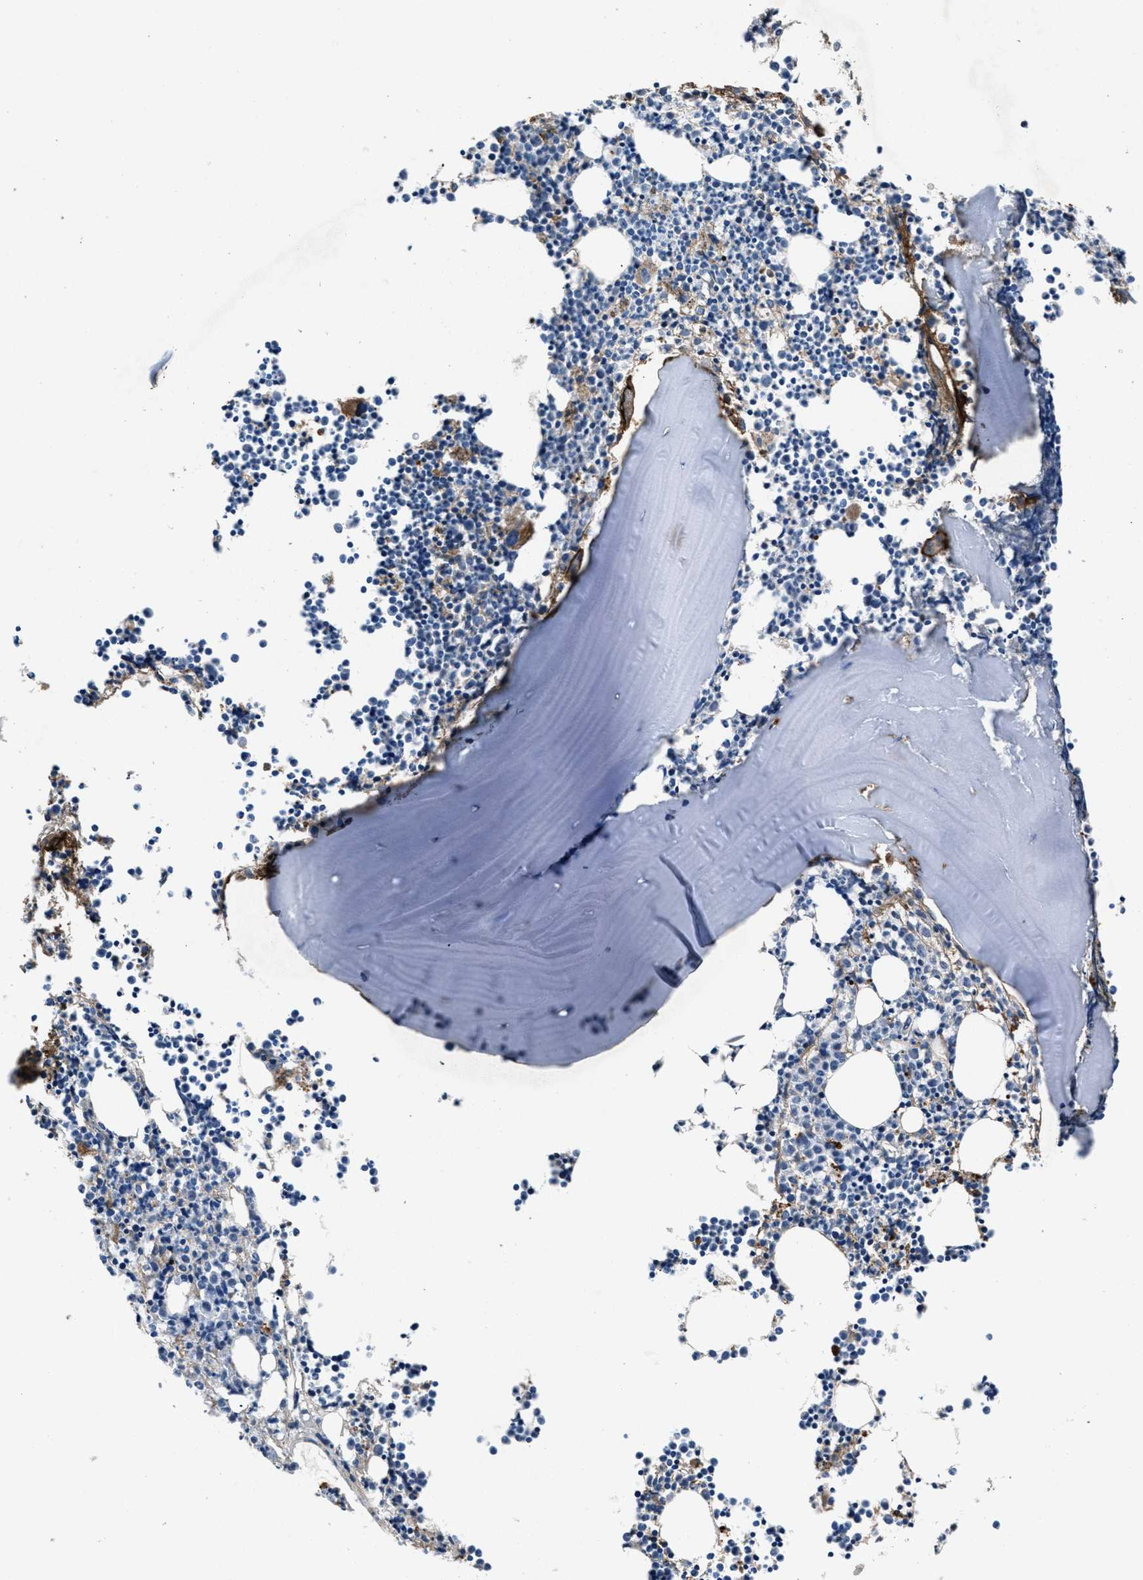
{"staining": {"intensity": "moderate", "quantity": "<25%", "location": "cytoplasmic/membranous"}, "tissue": "bone marrow", "cell_type": "Hematopoietic cells", "image_type": "normal", "snomed": [{"axis": "morphology", "description": "Normal tissue, NOS"}, {"axis": "morphology", "description": "Inflammation, NOS"}, {"axis": "topography", "description": "Bone marrow"}], "caption": "DAB immunohistochemical staining of unremarkable human bone marrow reveals moderate cytoplasmic/membranous protein positivity in about <25% of hematopoietic cells.", "gene": "CD276", "patient": {"sex": "female", "age": 53}}